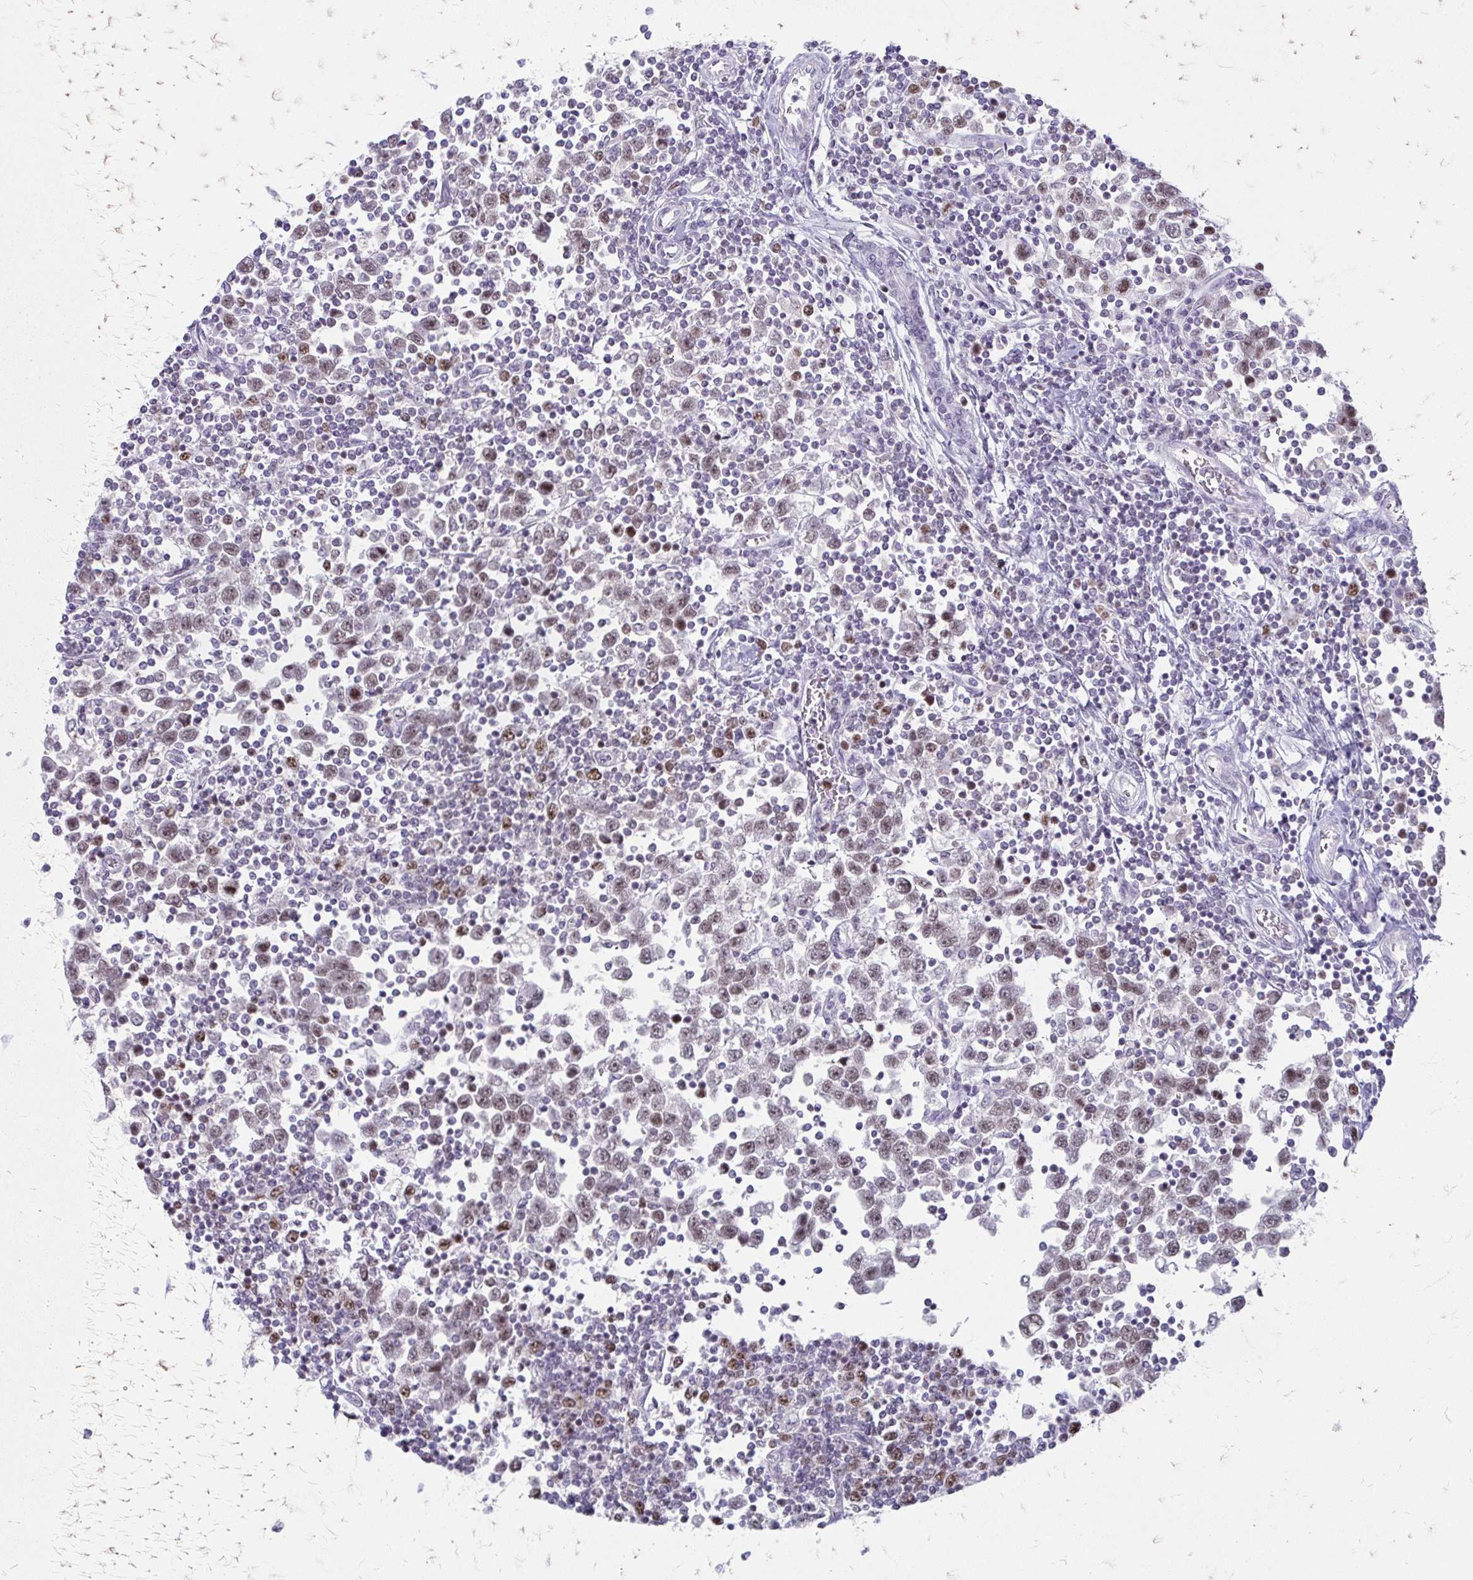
{"staining": {"intensity": "moderate", "quantity": ">75%", "location": "nuclear"}, "tissue": "testis cancer", "cell_type": "Tumor cells", "image_type": "cancer", "snomed": [{"axis": "morphology", "description": "Seminoma, NOS"}, {"axis": "topography", "description": "Testis"}], "caption": "Human seminoma (testis) stained for a protein (brown) exhibits moderate nuclear positive positivity in about >75% of tumor cells.", "gene": "EED", "patient": {"sex": "male", "age": 34}}